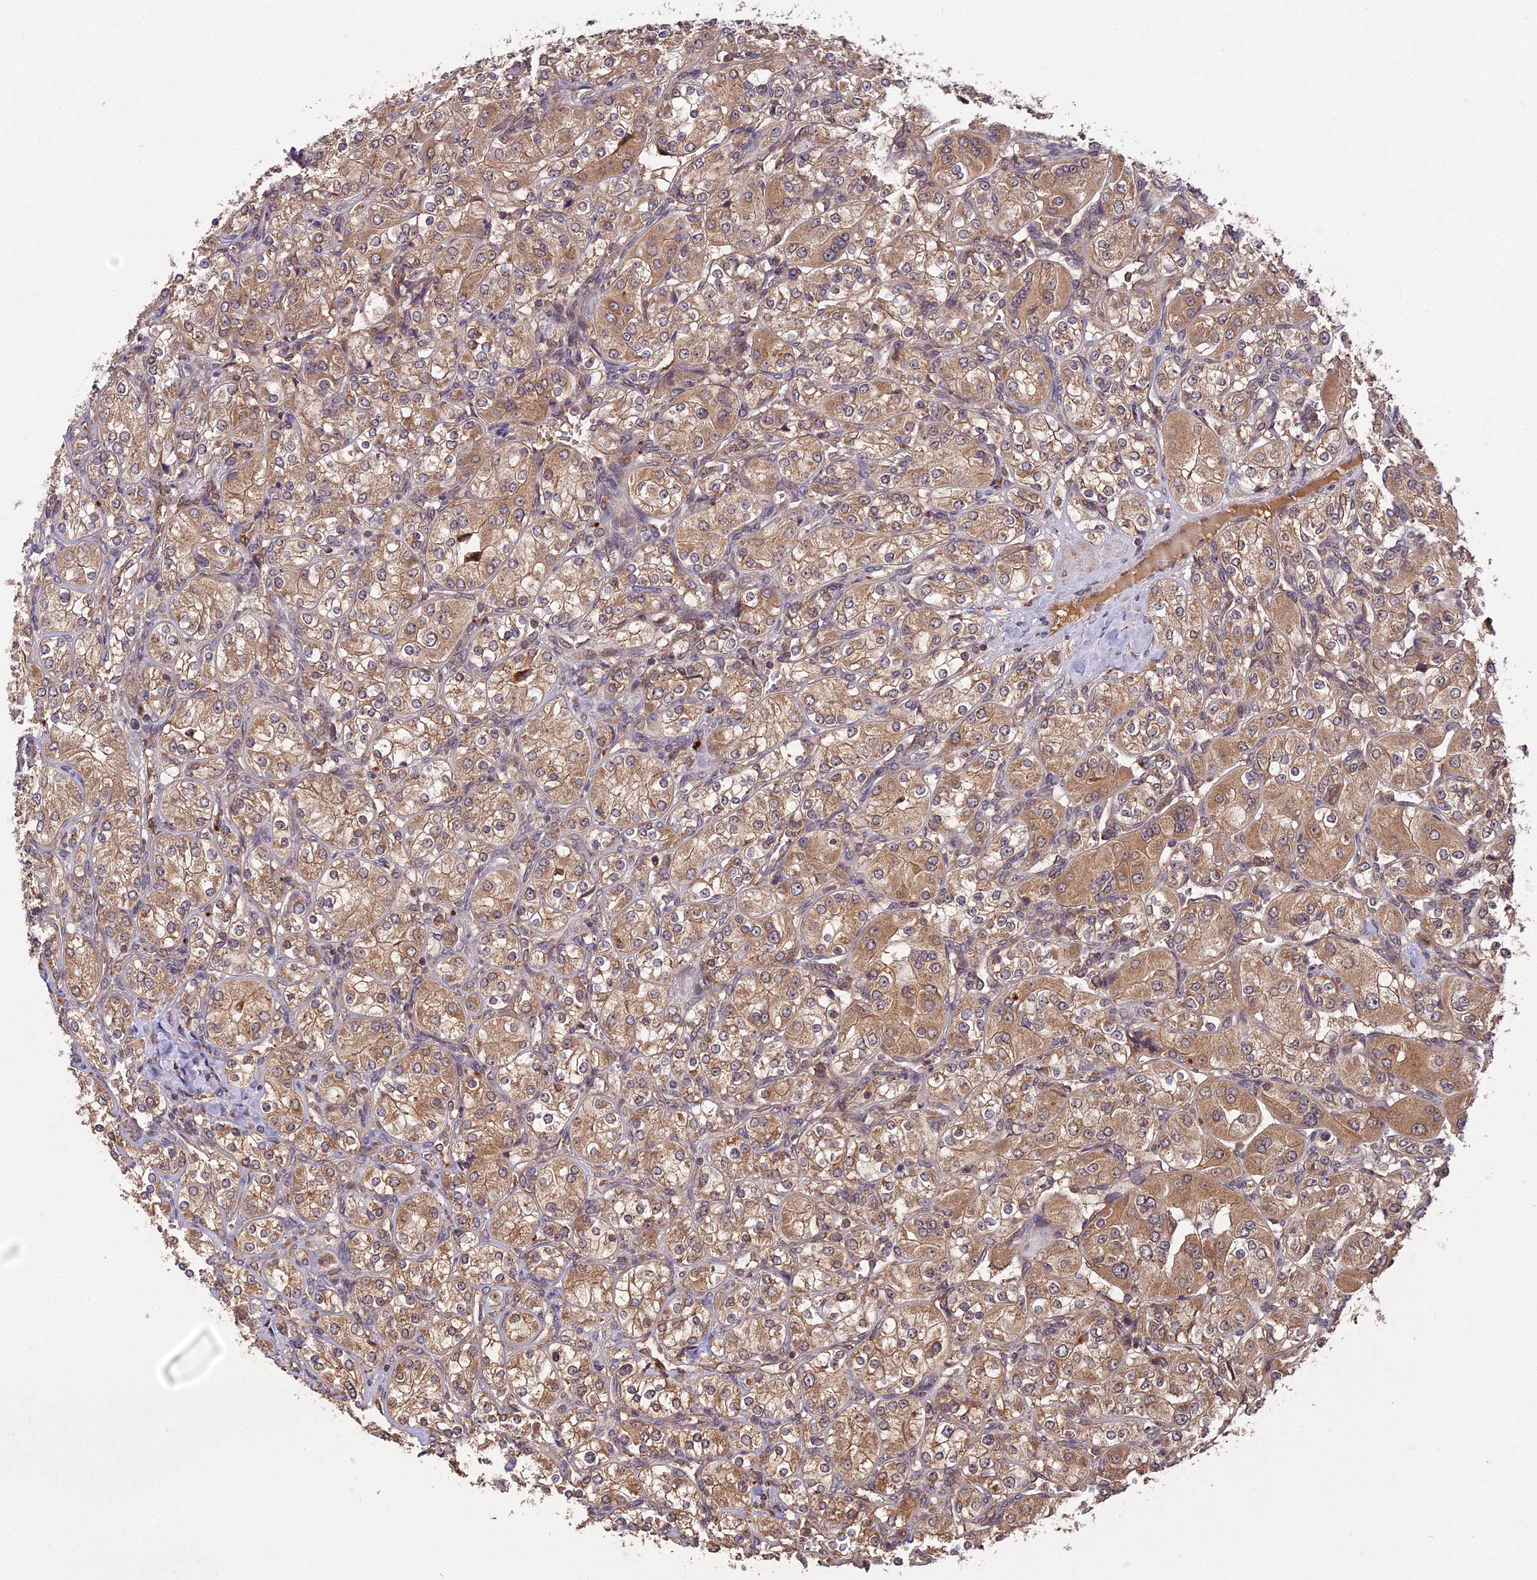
{"staining": {"intensity": "moderate", "quantity": ">75%", "location": "cytoplasmic/membranous"}, "tissue": "renal cancer", "cell_type": "Tumor cells", "image_type": "cancer", "snomed": [{"axis": "morphology", "description": "Adenocarcinoma, NOS"}, {"axis": "topography", "description": "Kidney"}], "caption": "A histopathology image of renal cancer stained for a protein reveals moderate cytoplasmic/membranous brown staining in tumor cells.", "gene": "CHAC1", "patient": {"sex": "male", "age": 77}}